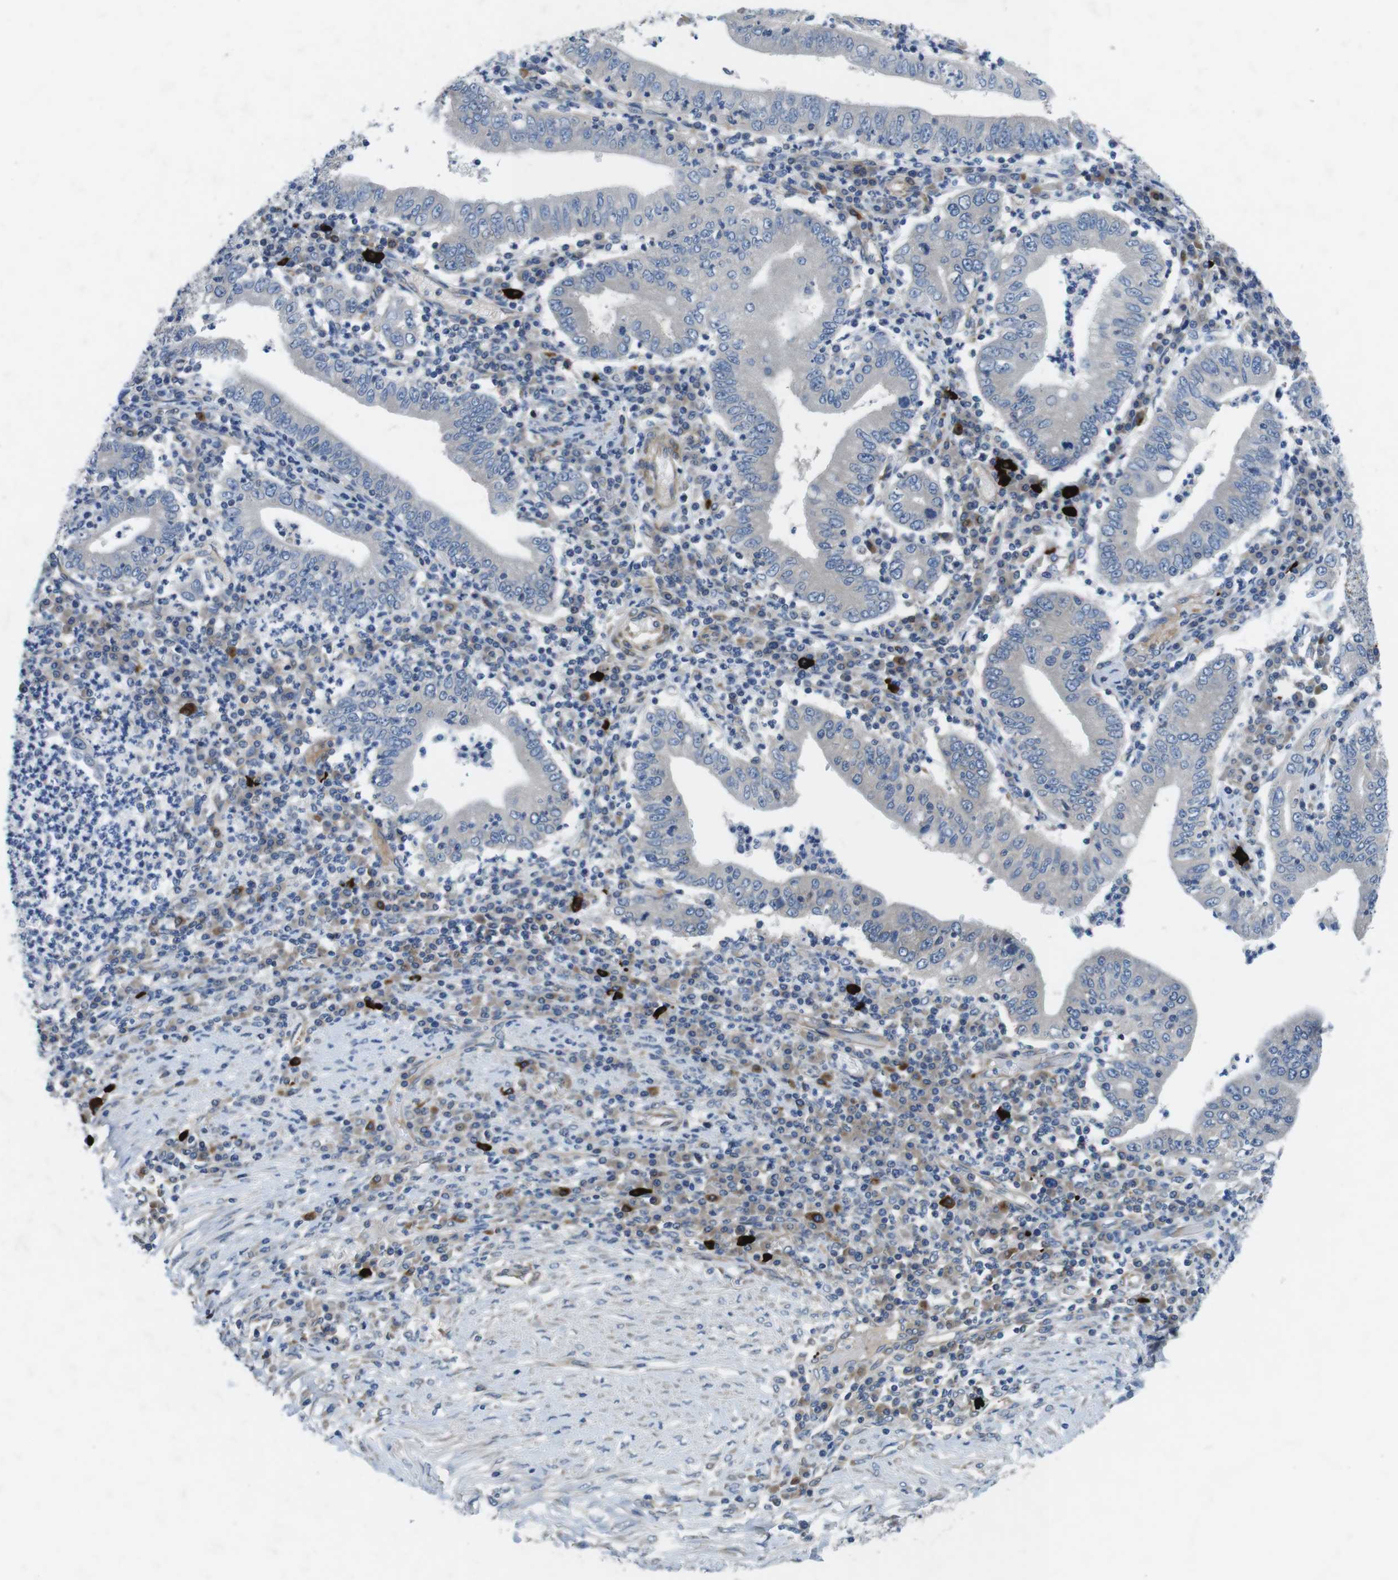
{"staining": {"intensity": "negative", "quantity": "none", "location": "none"}, "tissue": "stomach cancer", "cell_type": "Tumor cells", "image_type": "cancer", "snomed": [{"axis": "morphology", "description": "Normal tissue, NOS"}, {"axis": "morphology", "description": "Adenocarcinoma, NOS"}, {"axis": "topography", "description": "Esophagus"}, {"axis": "topography", "description": "Stomach, upper"}, {"axis": "topography", "description": "Peripheral nerve tissue"}], "caption": "DAB (3,3'-diaminobenzidine) immunohistochemical staining of adenocarcinoma (stomach) demonstrates no significant positivity in tumor cells. The staining is performed using DAB (3,3'-diaminobenzidine) brown chromogen with nuclei counter-stained in using hematoxylin.", "gene": "DCLK1", "patient": {"sex": "male", "age": 62}}